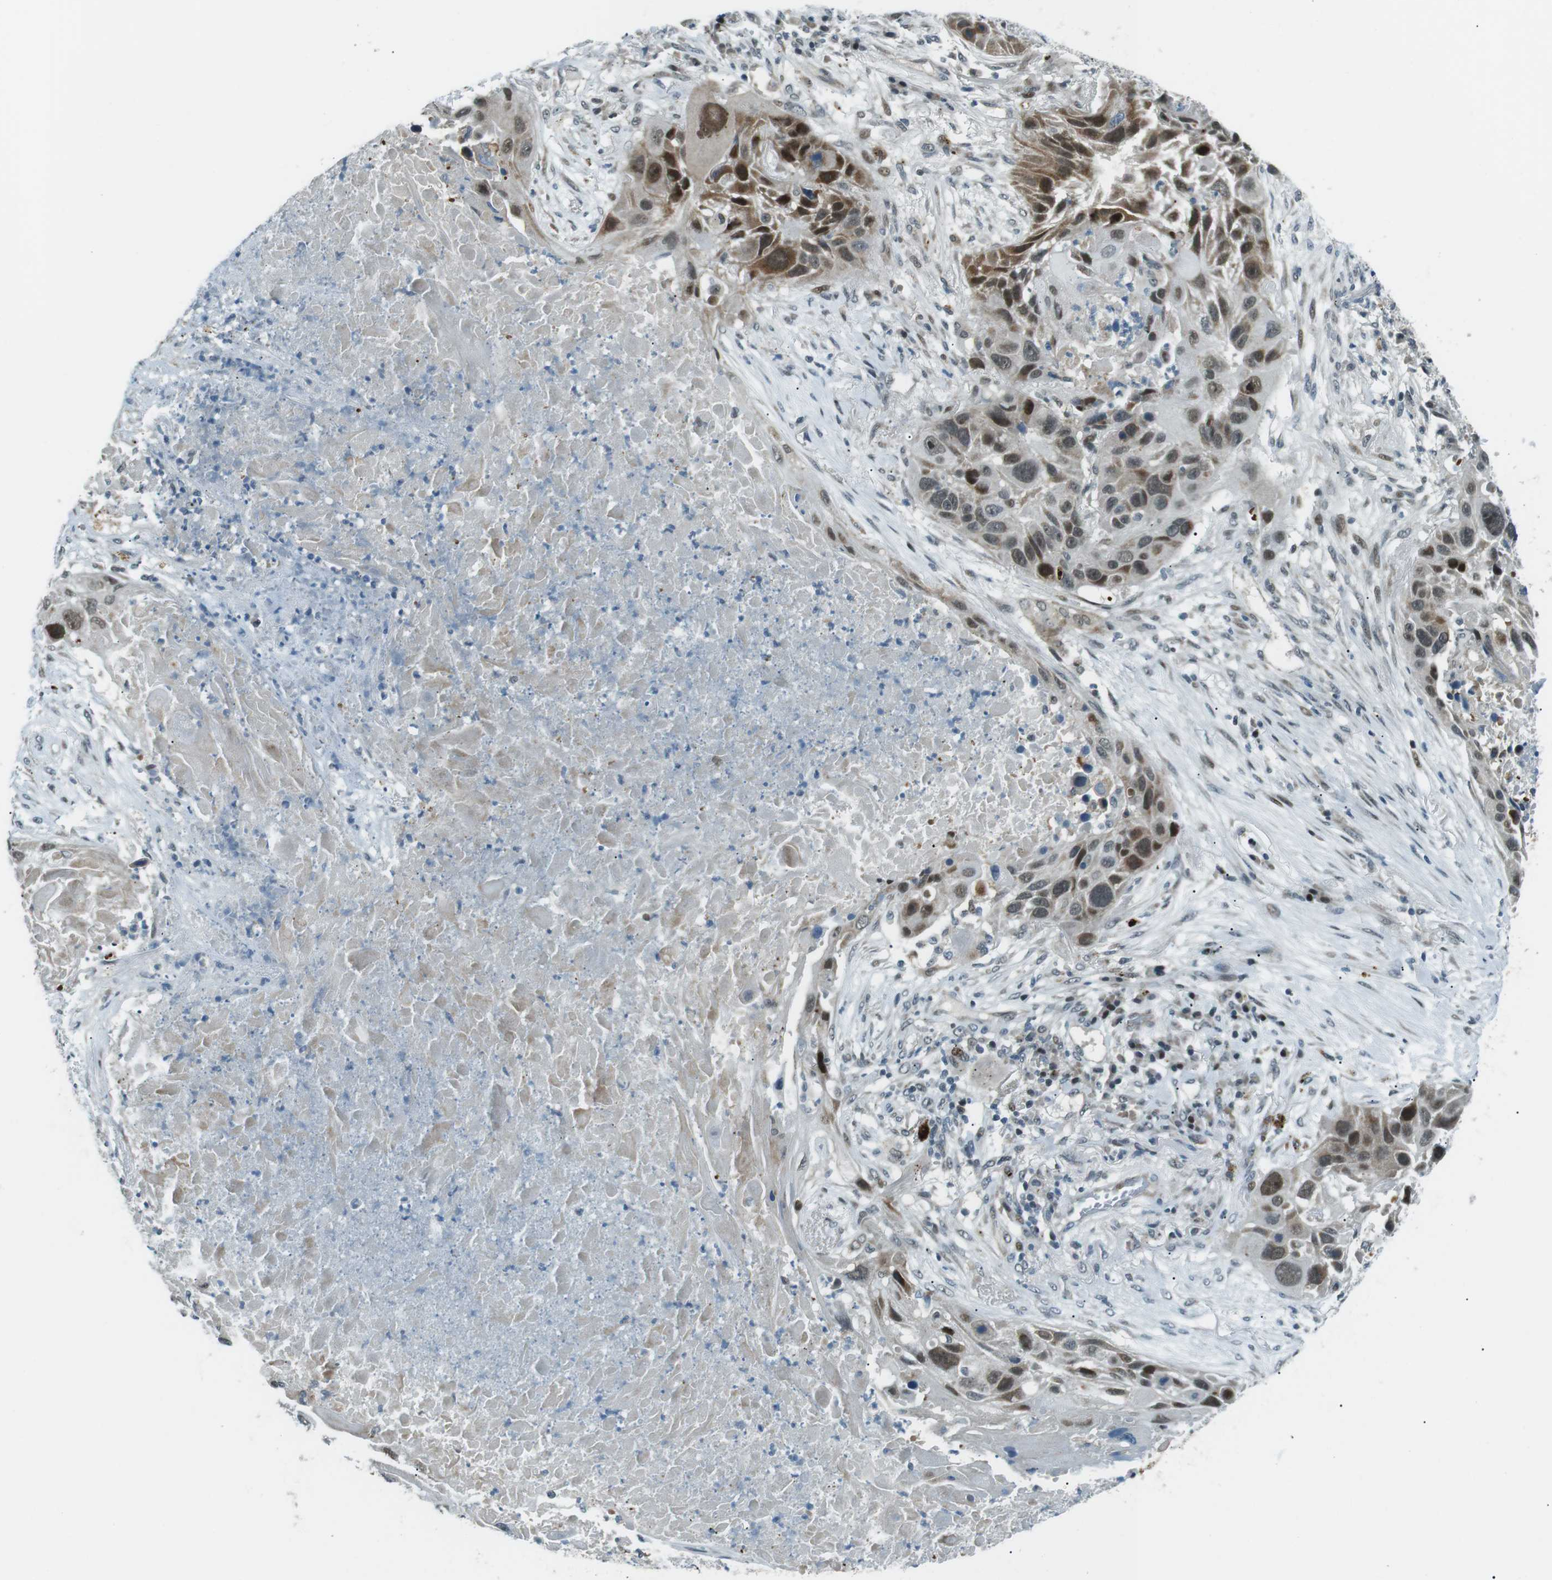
{"staining": {"intensity": "moderate", "quantity": ">75%", "location": "cytoplasmic/membranous,nuclear"}, "tissue": "lung cancer", "cell_type": "Tumor cells", "image_type": "cancer", "snomed": [{"axis": "morphology", "description": "Squamous cell carcinoma, NOS"}, {"axis": "topography", "description": "Lung"}], "caption": "Tumor cells show medium levels of moderate cytoplasmic/membranous and nuclear expression in about >75% of cells in human lung cancer (squamous cell carcinoma).", "gene": "PJA1", "patient": {"sex": "male", "age": 57}}